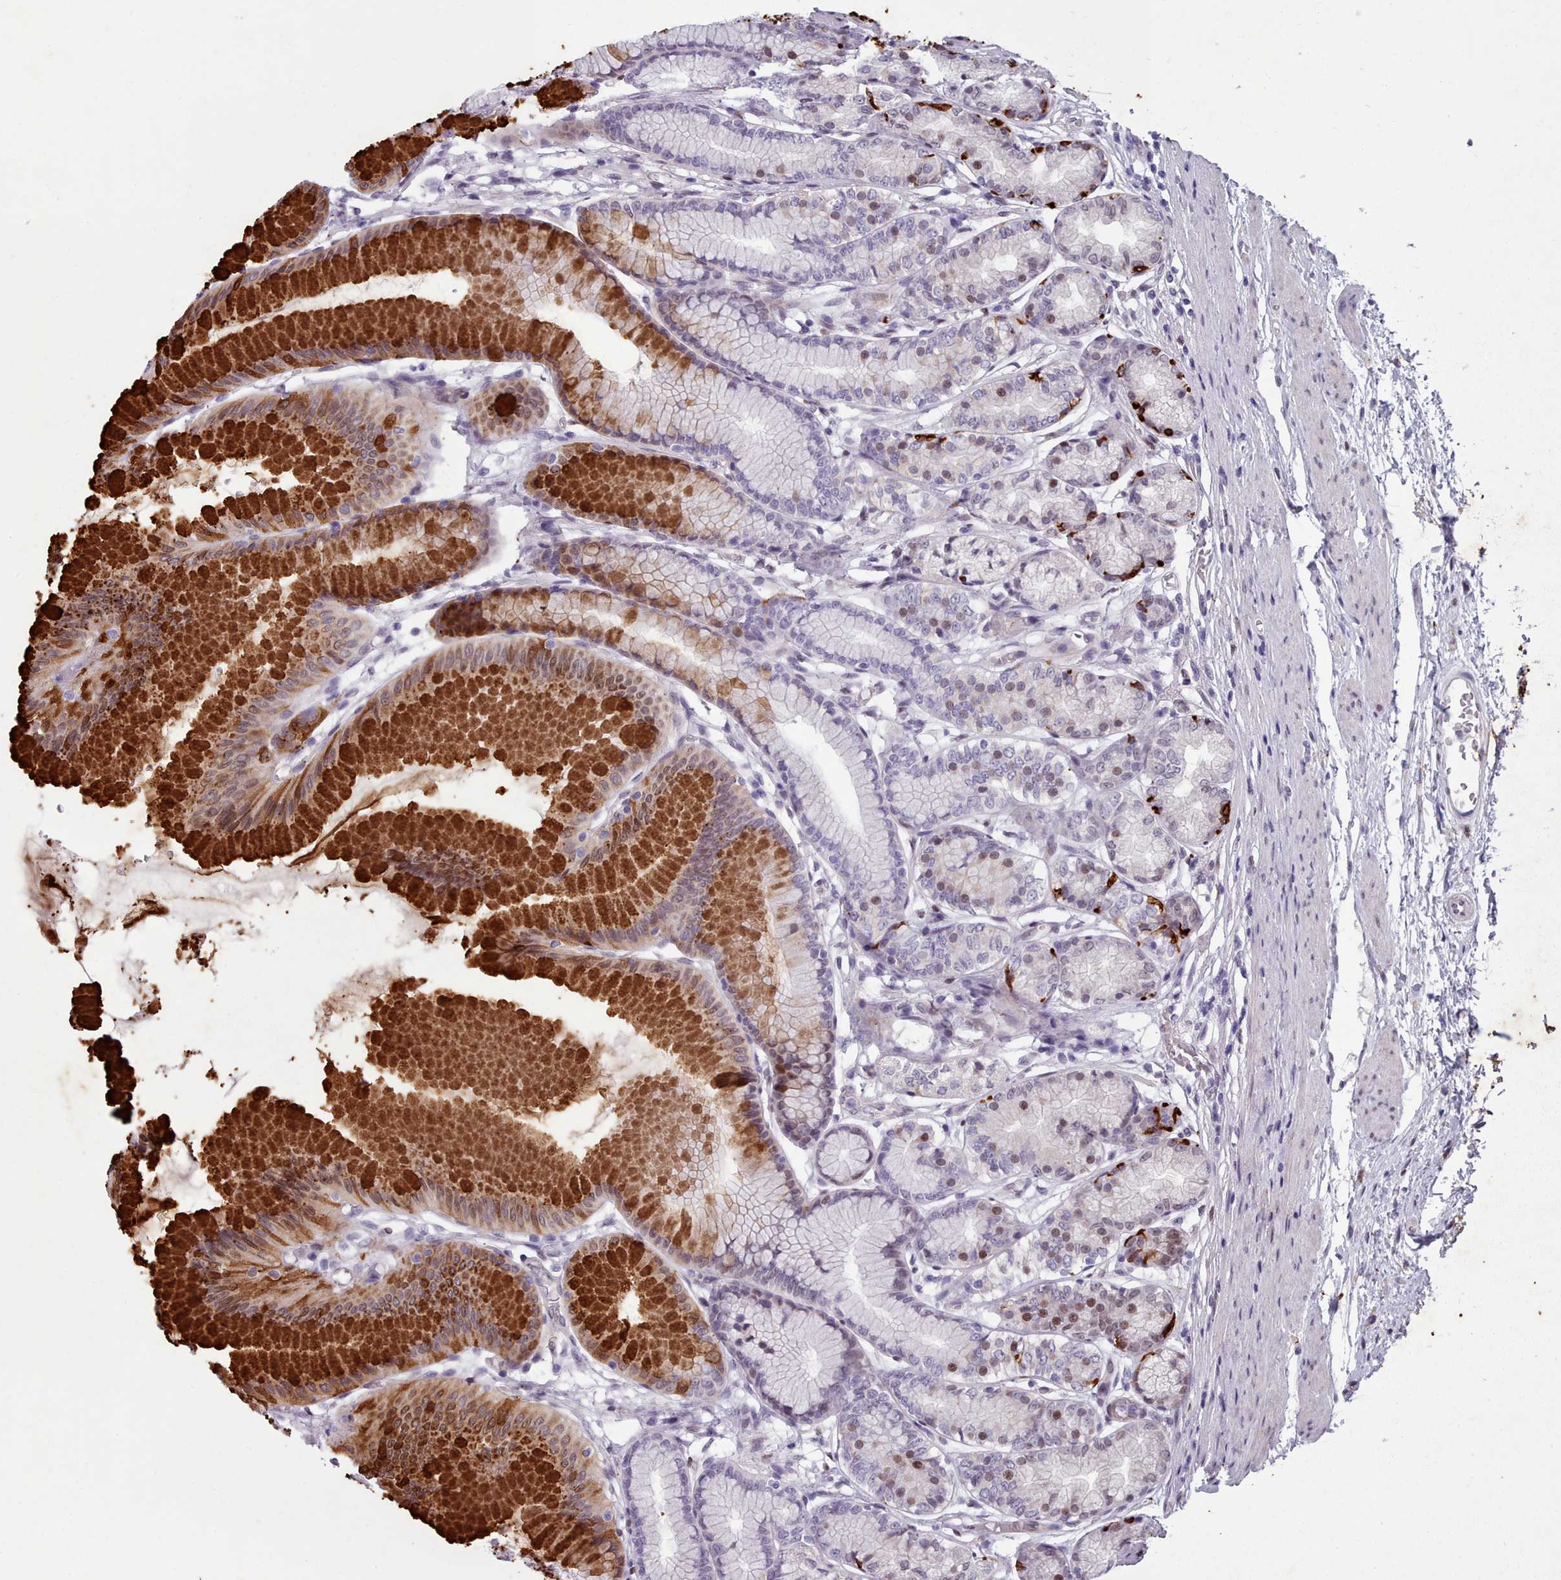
{"staining": {"intensity": "strong", "quantity": "25%-75%", "location": "cytoplasmic/membranous,nuclear"}, "tissue": "stomach", "cell_type": "Glandular cells", "image_type": "normal", "snomed": [{"axis": "morphology", "description": "Normal tissue, NOS"}, {"axis": "morphology", "description": "Adenocarcinoma, NOS"}, {"axis": "morphology", "description": "Adenocarcinoma, High grade"}, {"axis": "topography", "description": "Stomach, upper"}, {"axis": "topography", "description": "Stomach"}], "caption": "The immunohistochemical stain highlights strong cytoplasmic/membranous,nuclear expression in glandular cells of unremarkable stomach.", "gene": "KCNT2", "patient": {"sex": "female", "age": 65}}